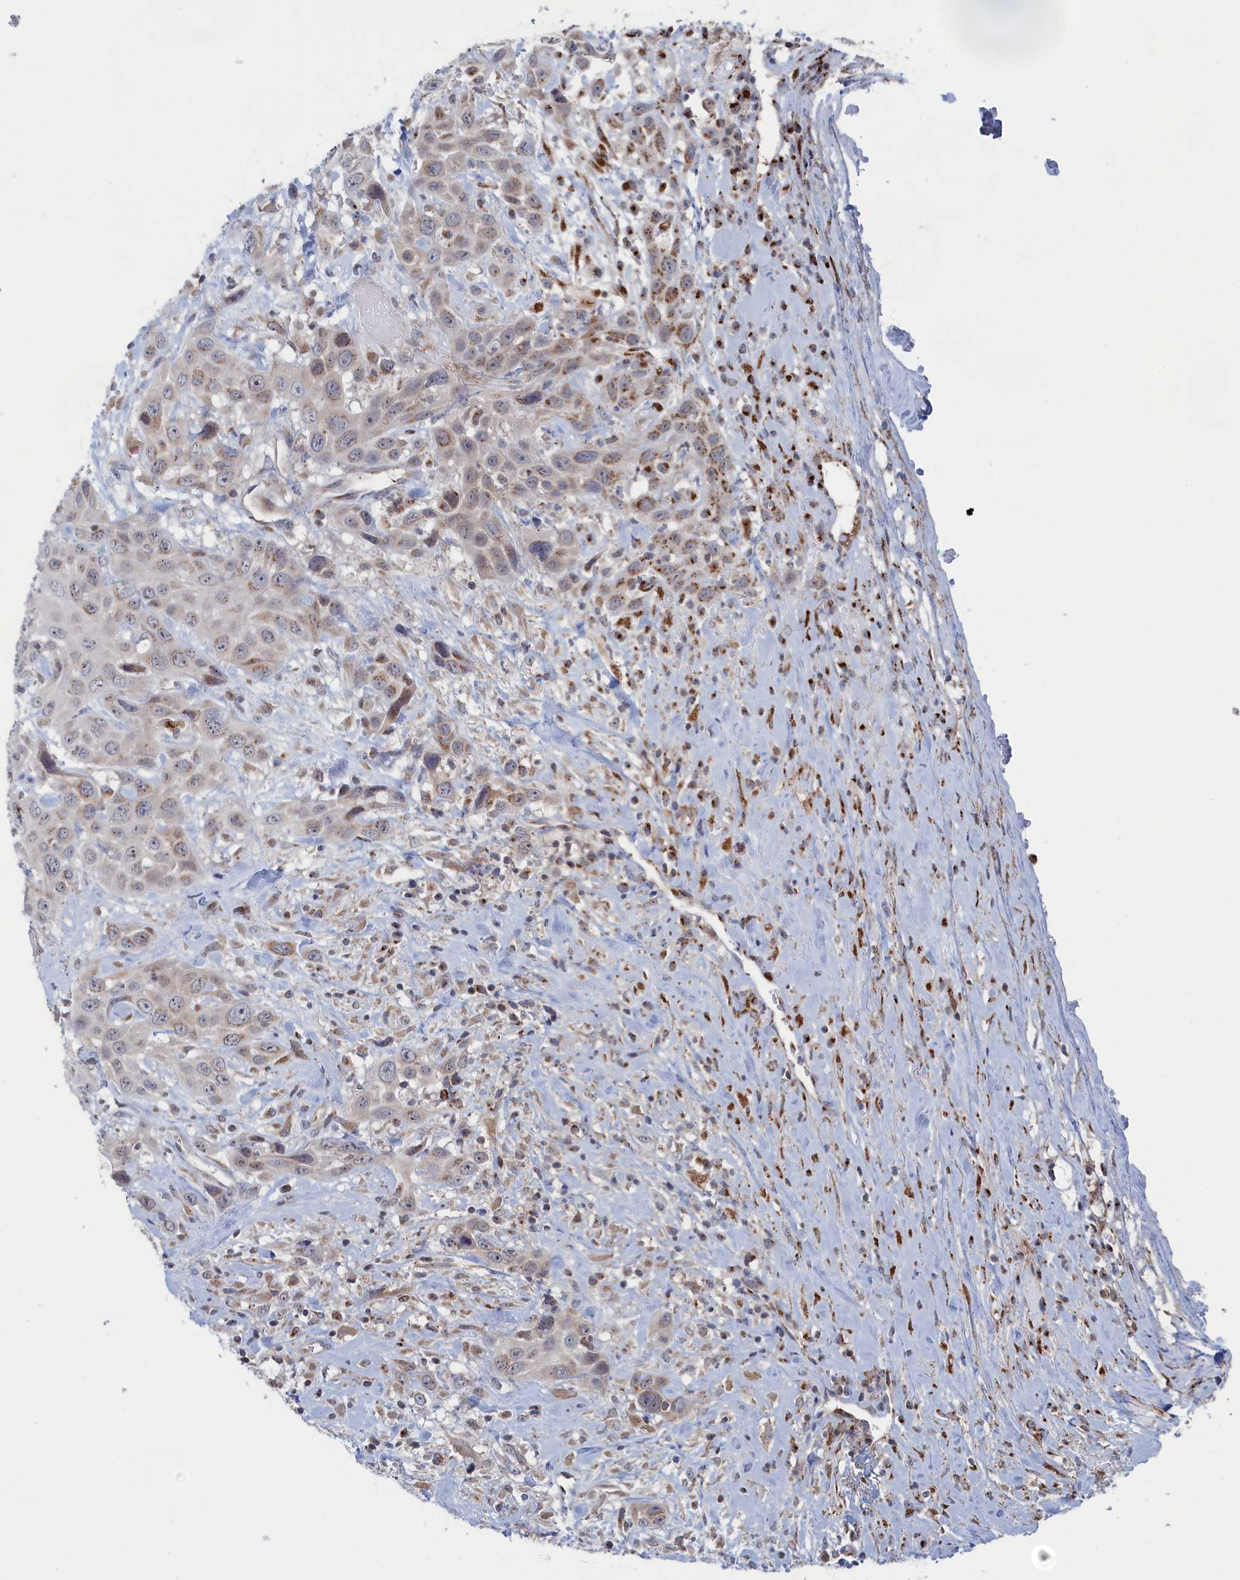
{"staining": {"intensity": "moderate", "quantity": "<25%", "location": "cytoplasmic/membranous"}, "tissue": "head and neck cancer", "cell_type": "Tumor cells", "image_type": "cancer", "snomed": [{"axis": "morphology", "description": "Squamous cell carcinoma, NOS"}, {"axis": "topography", "description": "Head-Neck"}], "caption": "Immunohistochemistry (IHC) histopathology image of squamous cell carcinoma (head and neck) stained for a protein (brown), which demonstrates low levels of moderate cytoplasmic/membranous expression in approximately <25% of tumor cells.", "gene": "IRX1", "patient": {"sex": "male", "age": 81}}